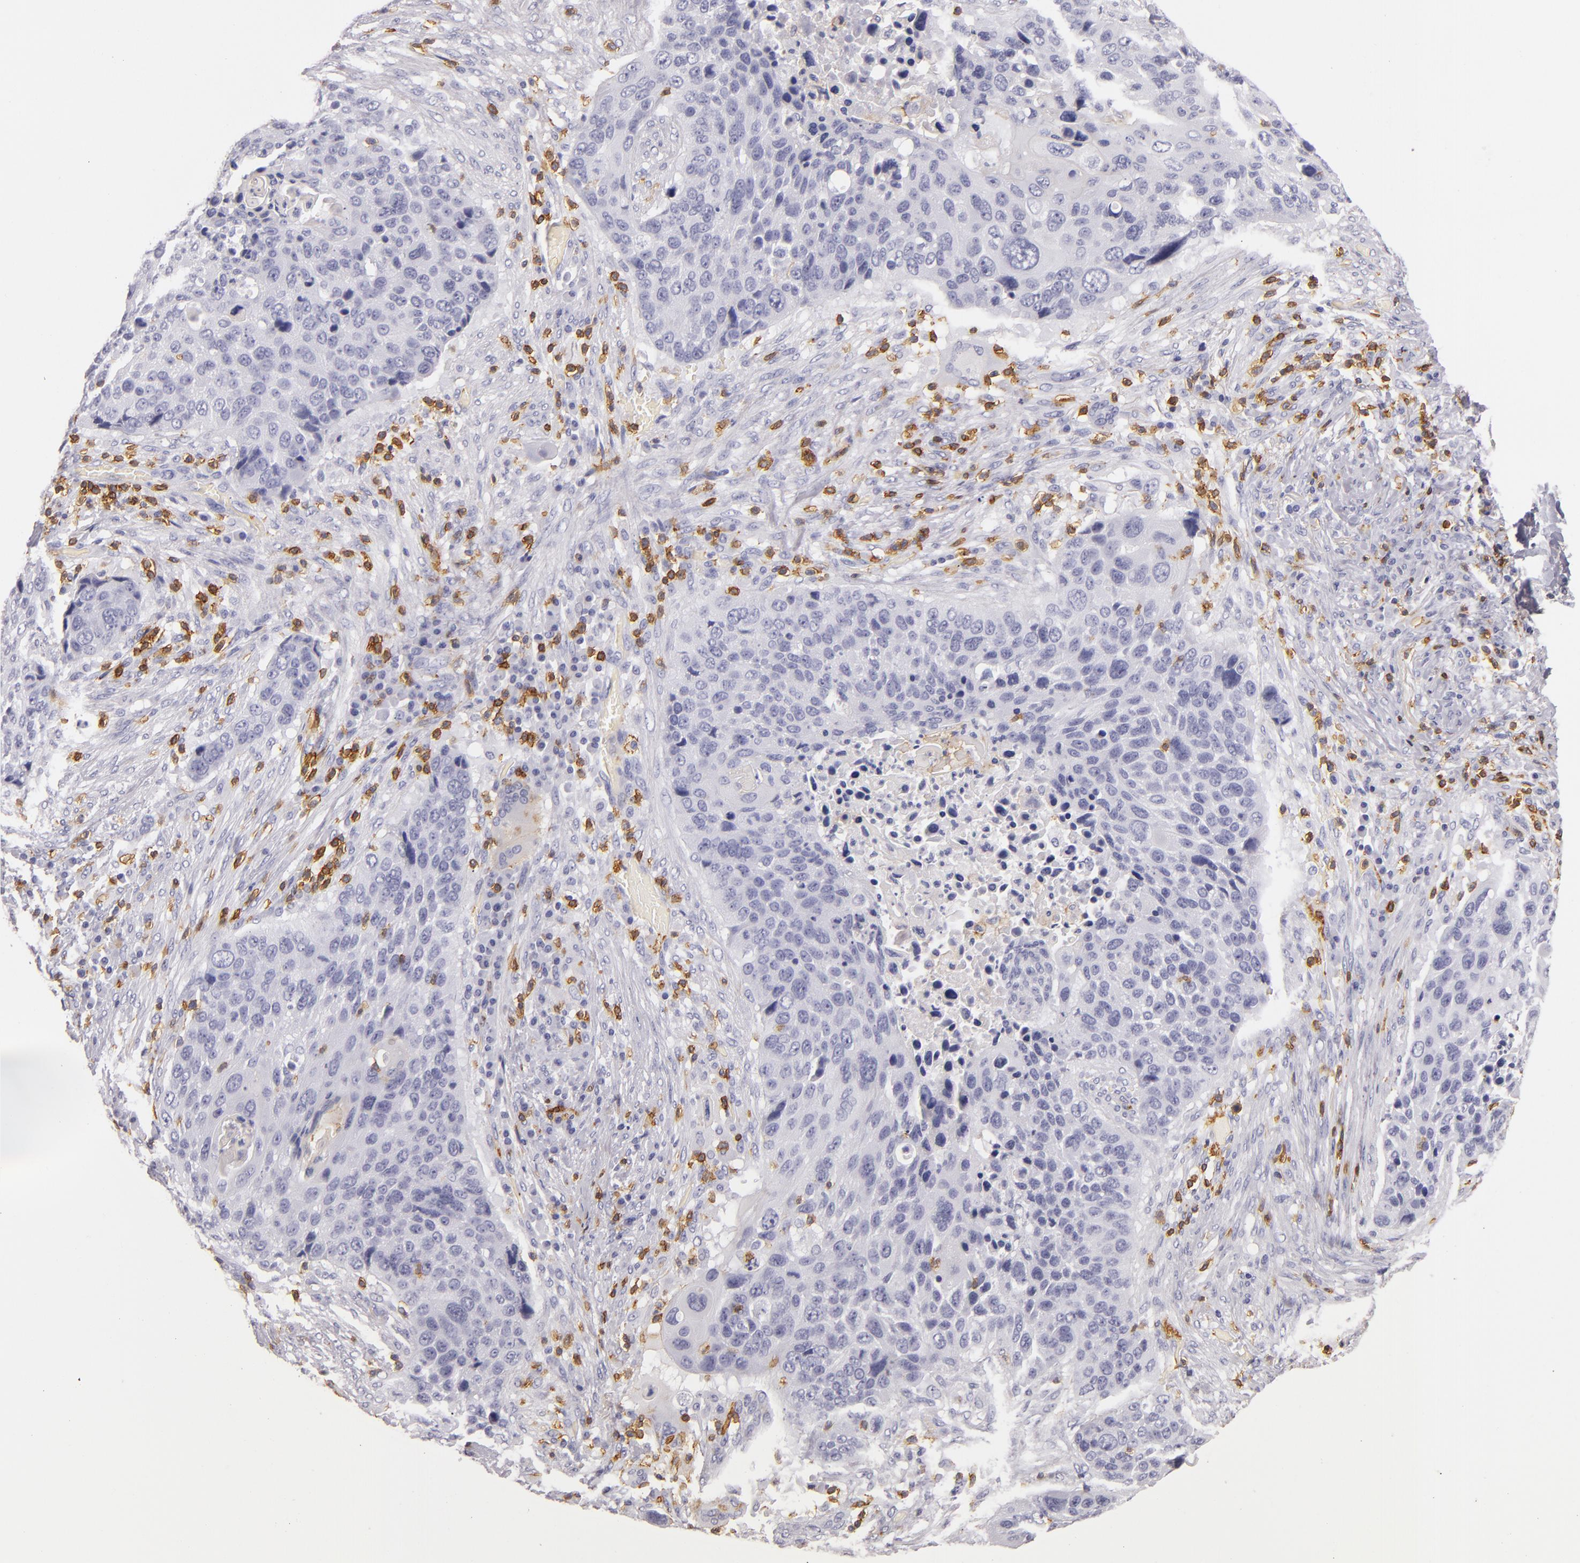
{"staining": {"intensity": "negative", "quantity": "none", "location": "none"}, "tissue": "lung cancer", "cell_type": "Tumor cells", "image_type": "cancer", "snomed": [{"axis": "morphology", "description": "Squamous cell carcinoma, NOS"}, {"axis": "topography", "description": "Lung"}], "caption": "Tumor cells show no significant staining in squamous cell carcinoma (lung). (DAB immunohistochemistry, high magnification).", "gene": "LAT", "patient": {"sex": "male", "age": 68}}